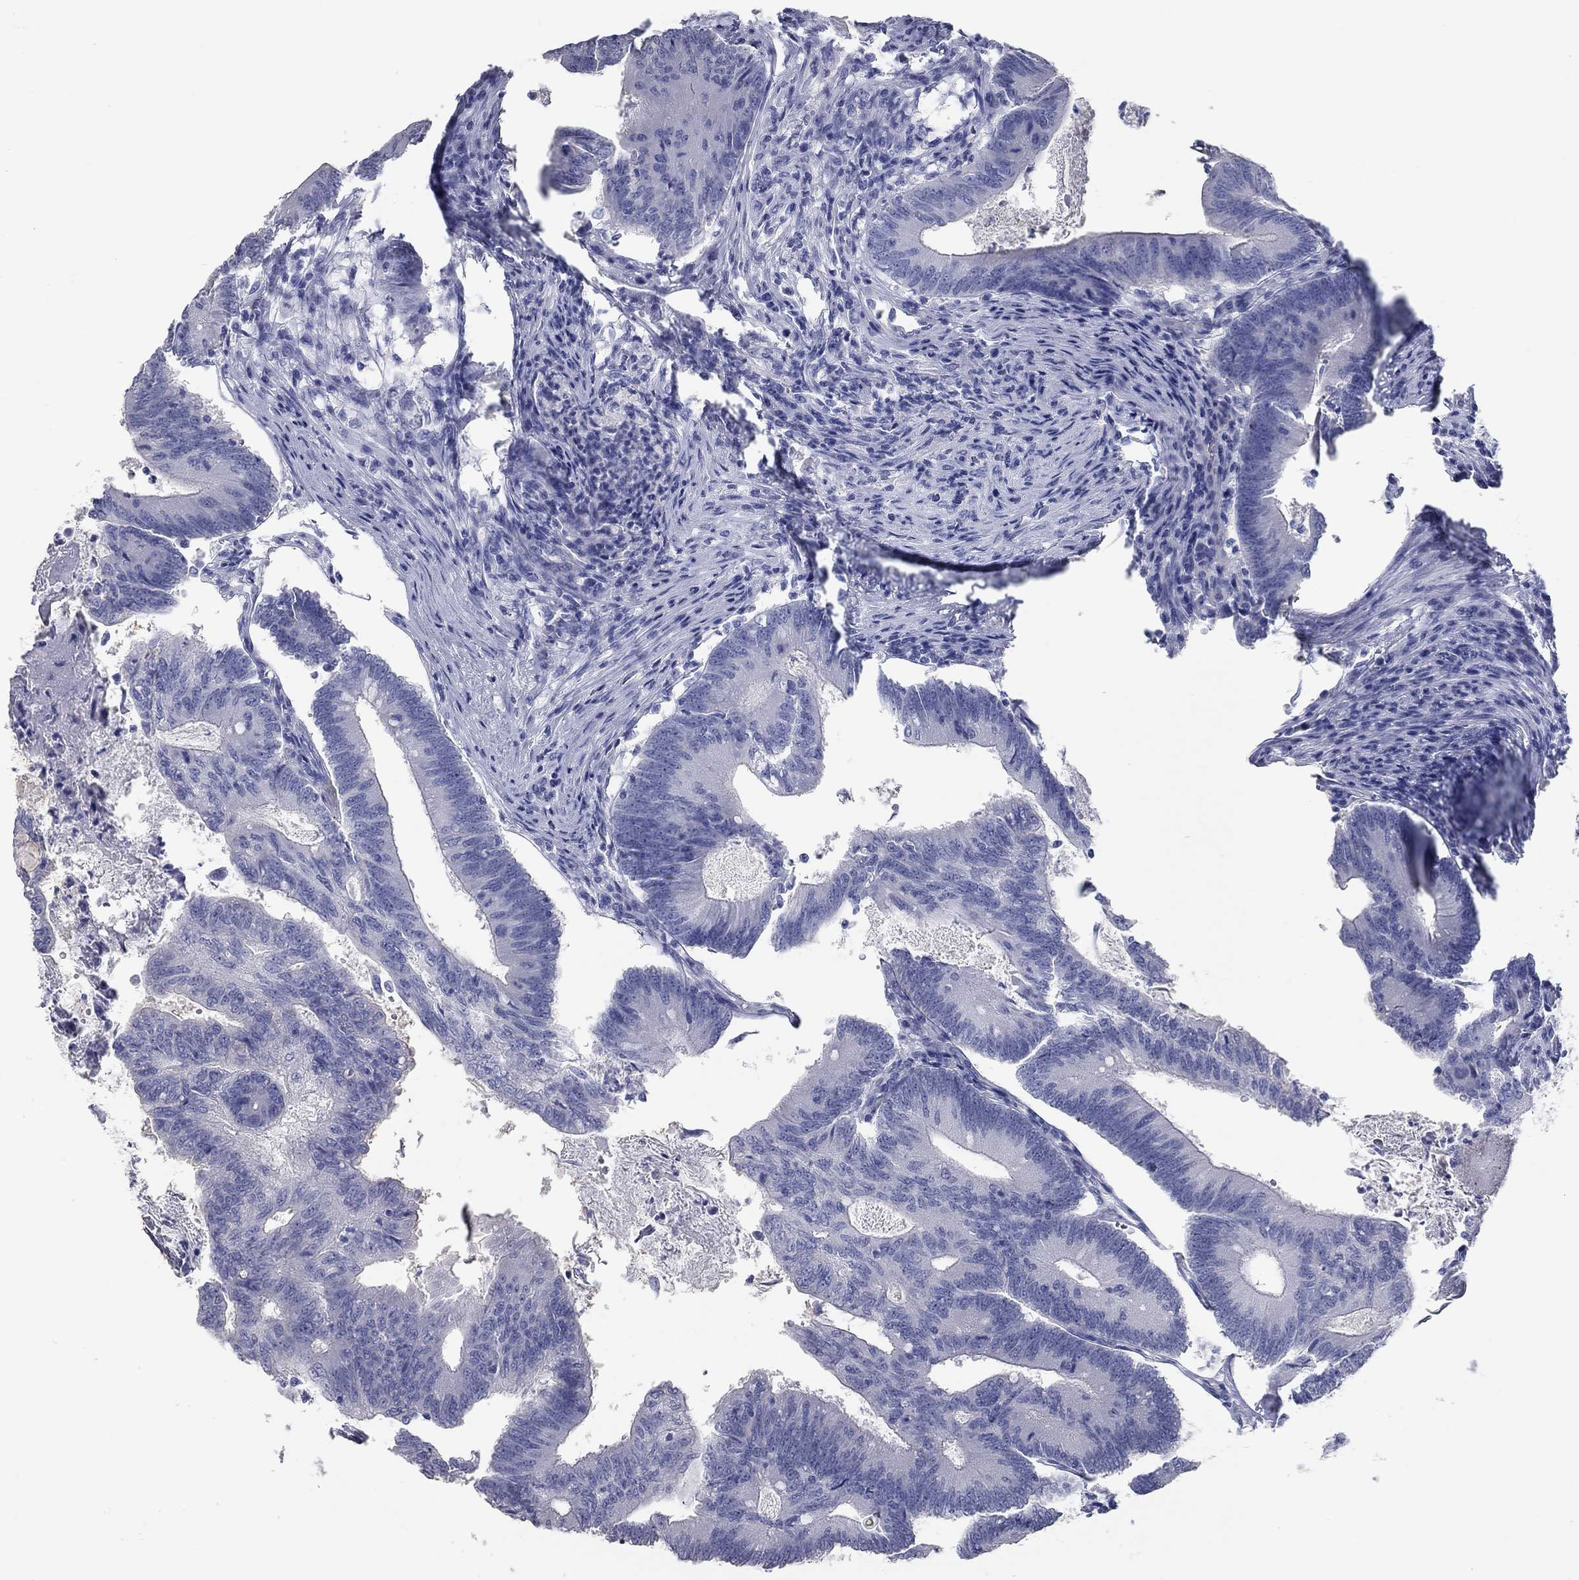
{"staining": {"intensity": "negative", "quantity": "none", "location": "none"}, "tissue": "colorectal cancer", "cell_type": "Tumor cells", "image_type": "cancer", "snomed": [{"axis": "morphology", "description": "Adenocarcinoma, NOS"}, {"axis": "topography", "description": "Colon"}], "caption": "A high-resolution histopathology image shows immunohistochemistry (IHC) staining of colorectal cancer (adenocarcinoma), which shows no significant staining in tumor cells.", "gene": "TAC1", "patient": {"sex": "female", "age": 70}}